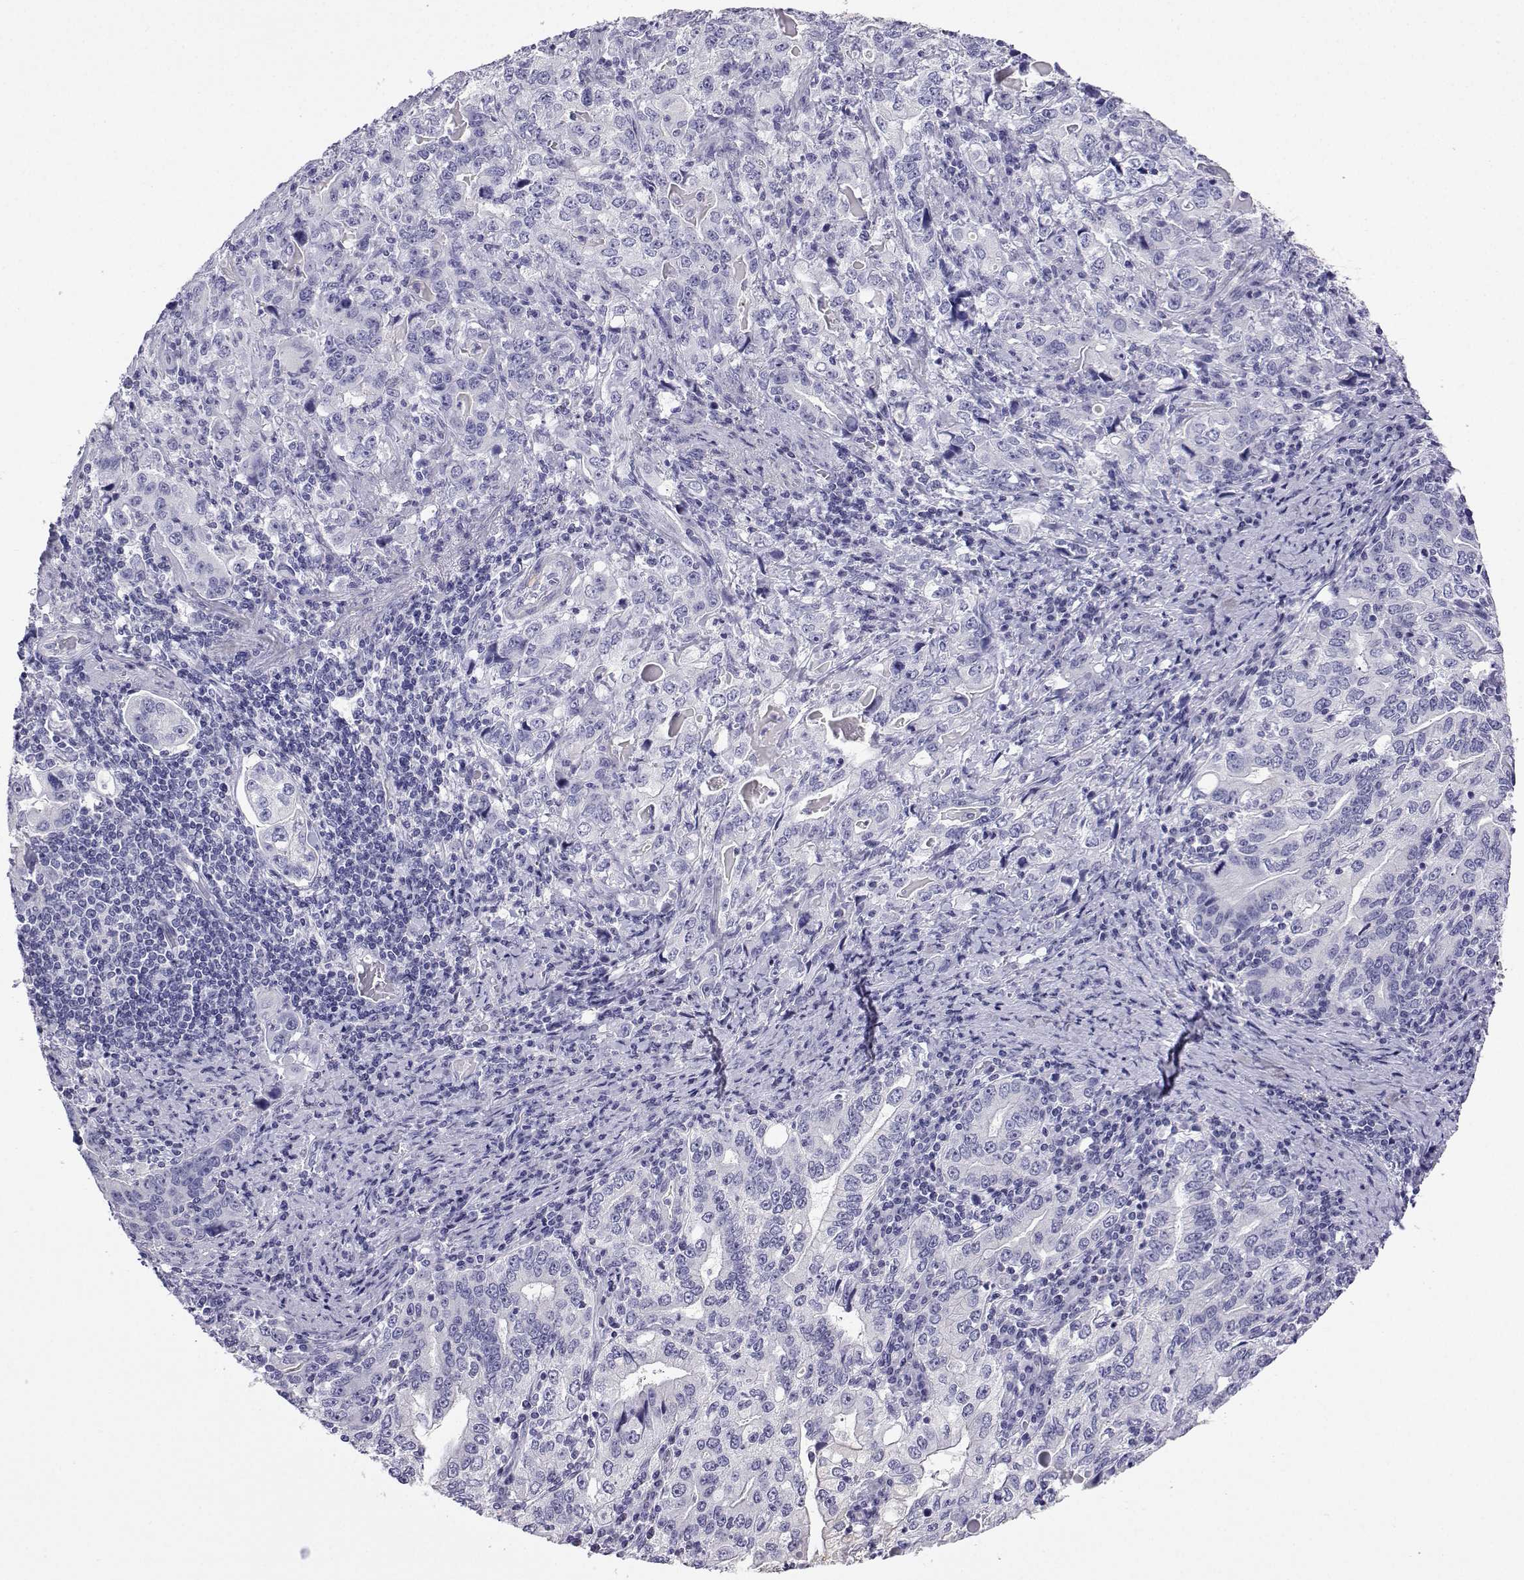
{"staining": {"intensity": "negative", "quantity": "none", "location": "none"}, "tissue": "stomach cancer", "cell_type": "Tumor cells", "image_type": "cancer", "snomed": [{"axis": "morphology", "description": "Adenocarcinoma, NOS"}, {"axis": "topography", "description": "Stomach, lower"}], "caption": "DAB (3,3'-diaminobenzidine) immunohistochemical staining of adenocarcinoma (stomach) demonstrates no significant positivity in tumor cells.", "gene": "PLIN4", "patient": {"sex": "female", "age": 72}}